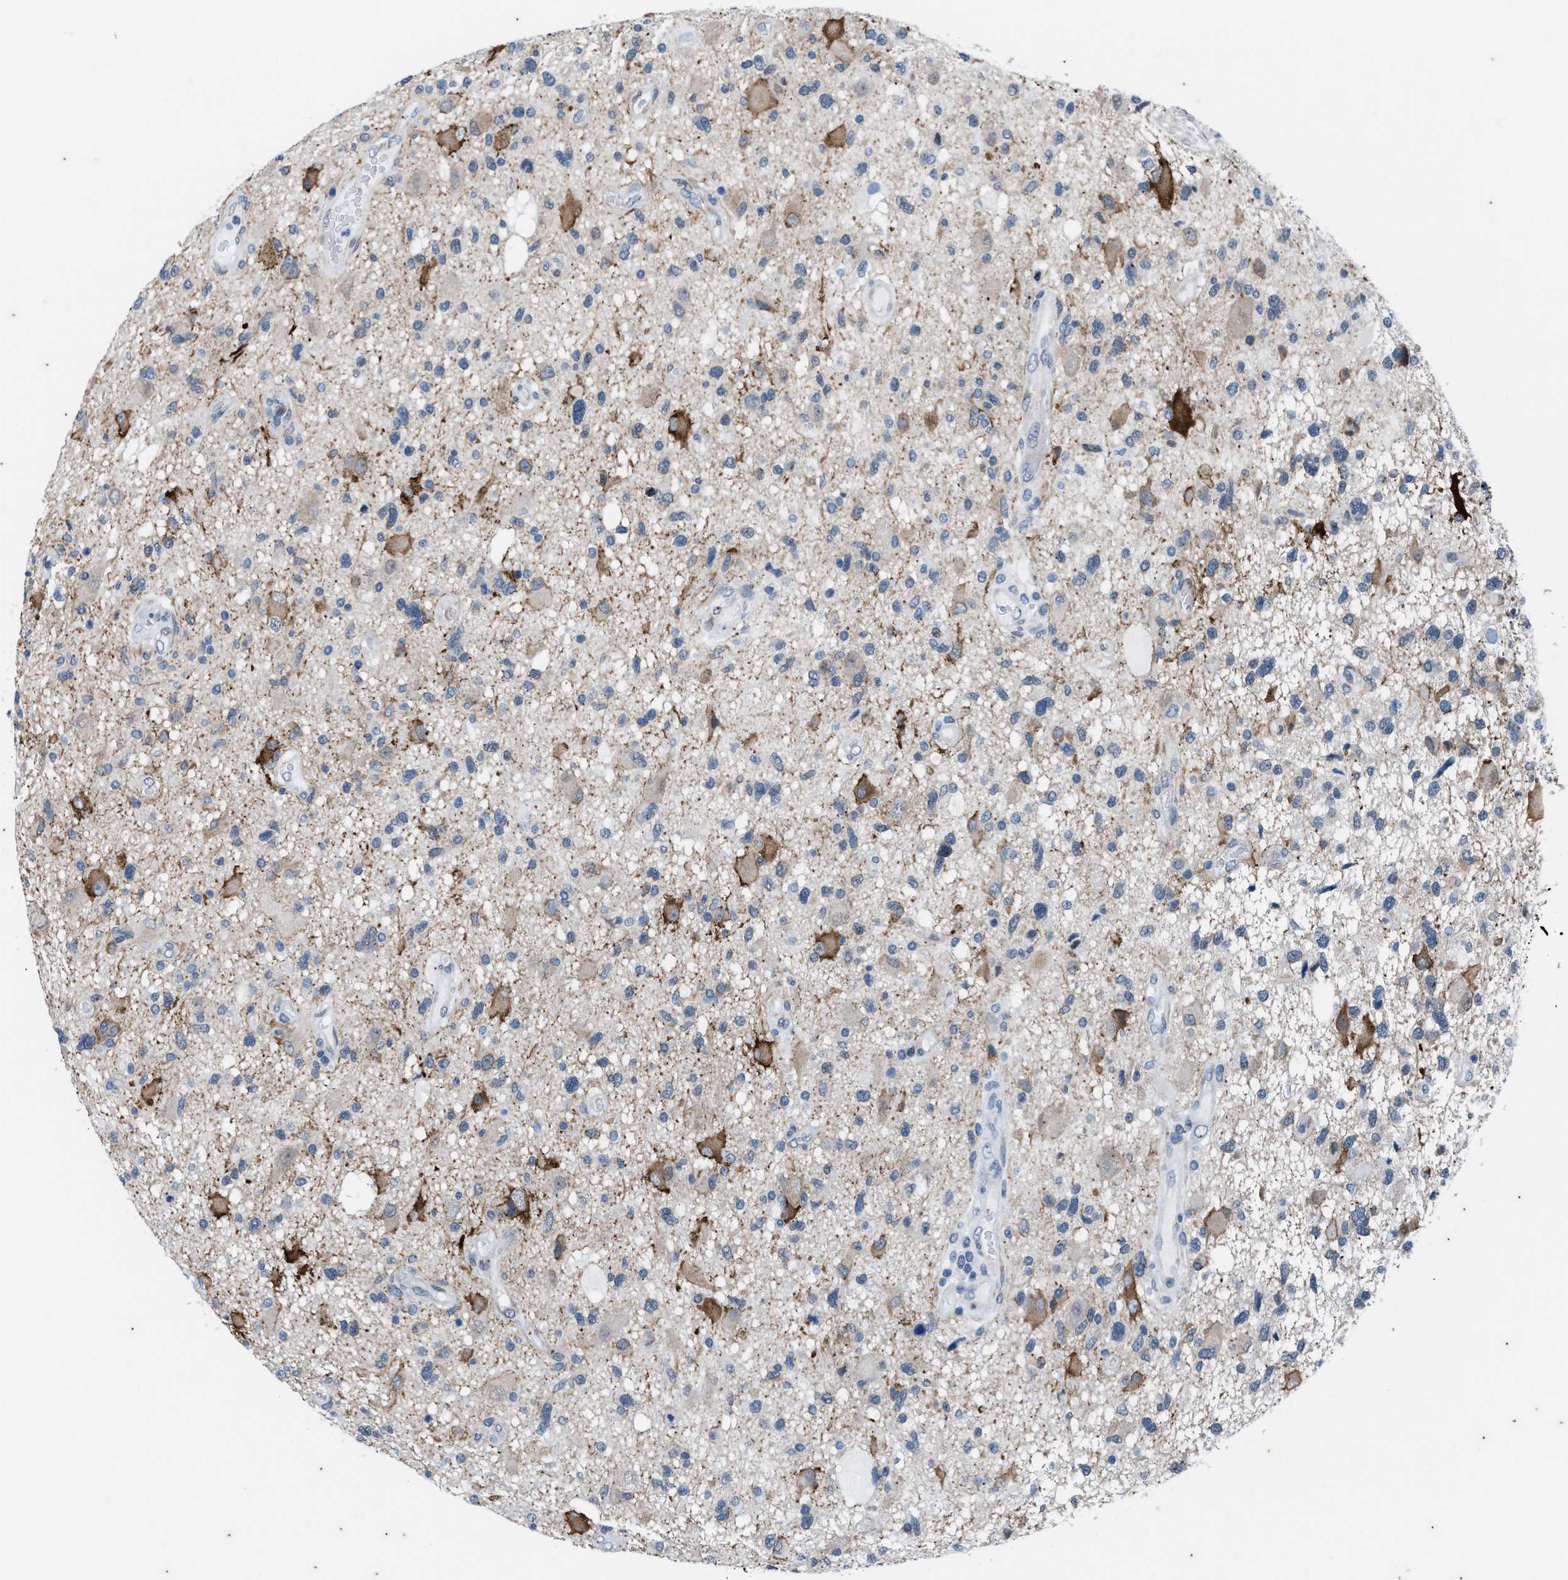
{"staining": {"intensity": "negative", "quantity": "none", "location": "none"}, "tissue": "glioma", "cell_type": "Tumor cells", "image_type": "cancer", "snomed": [{"axis": "morphology", "description": "Glioma, malignant, High grade"}, {"axis": "topography", "description": "Brain"}], "caption": "High magnification brightfield microscopy of glioma stained with DAB (3,3'-diaminobenzidine) (brown) and counterstained with hematoxylin (blue): tumor cells show no significant positivity.", "gene": "KIF24", "patient": {"sex": "male", "age": 33}}